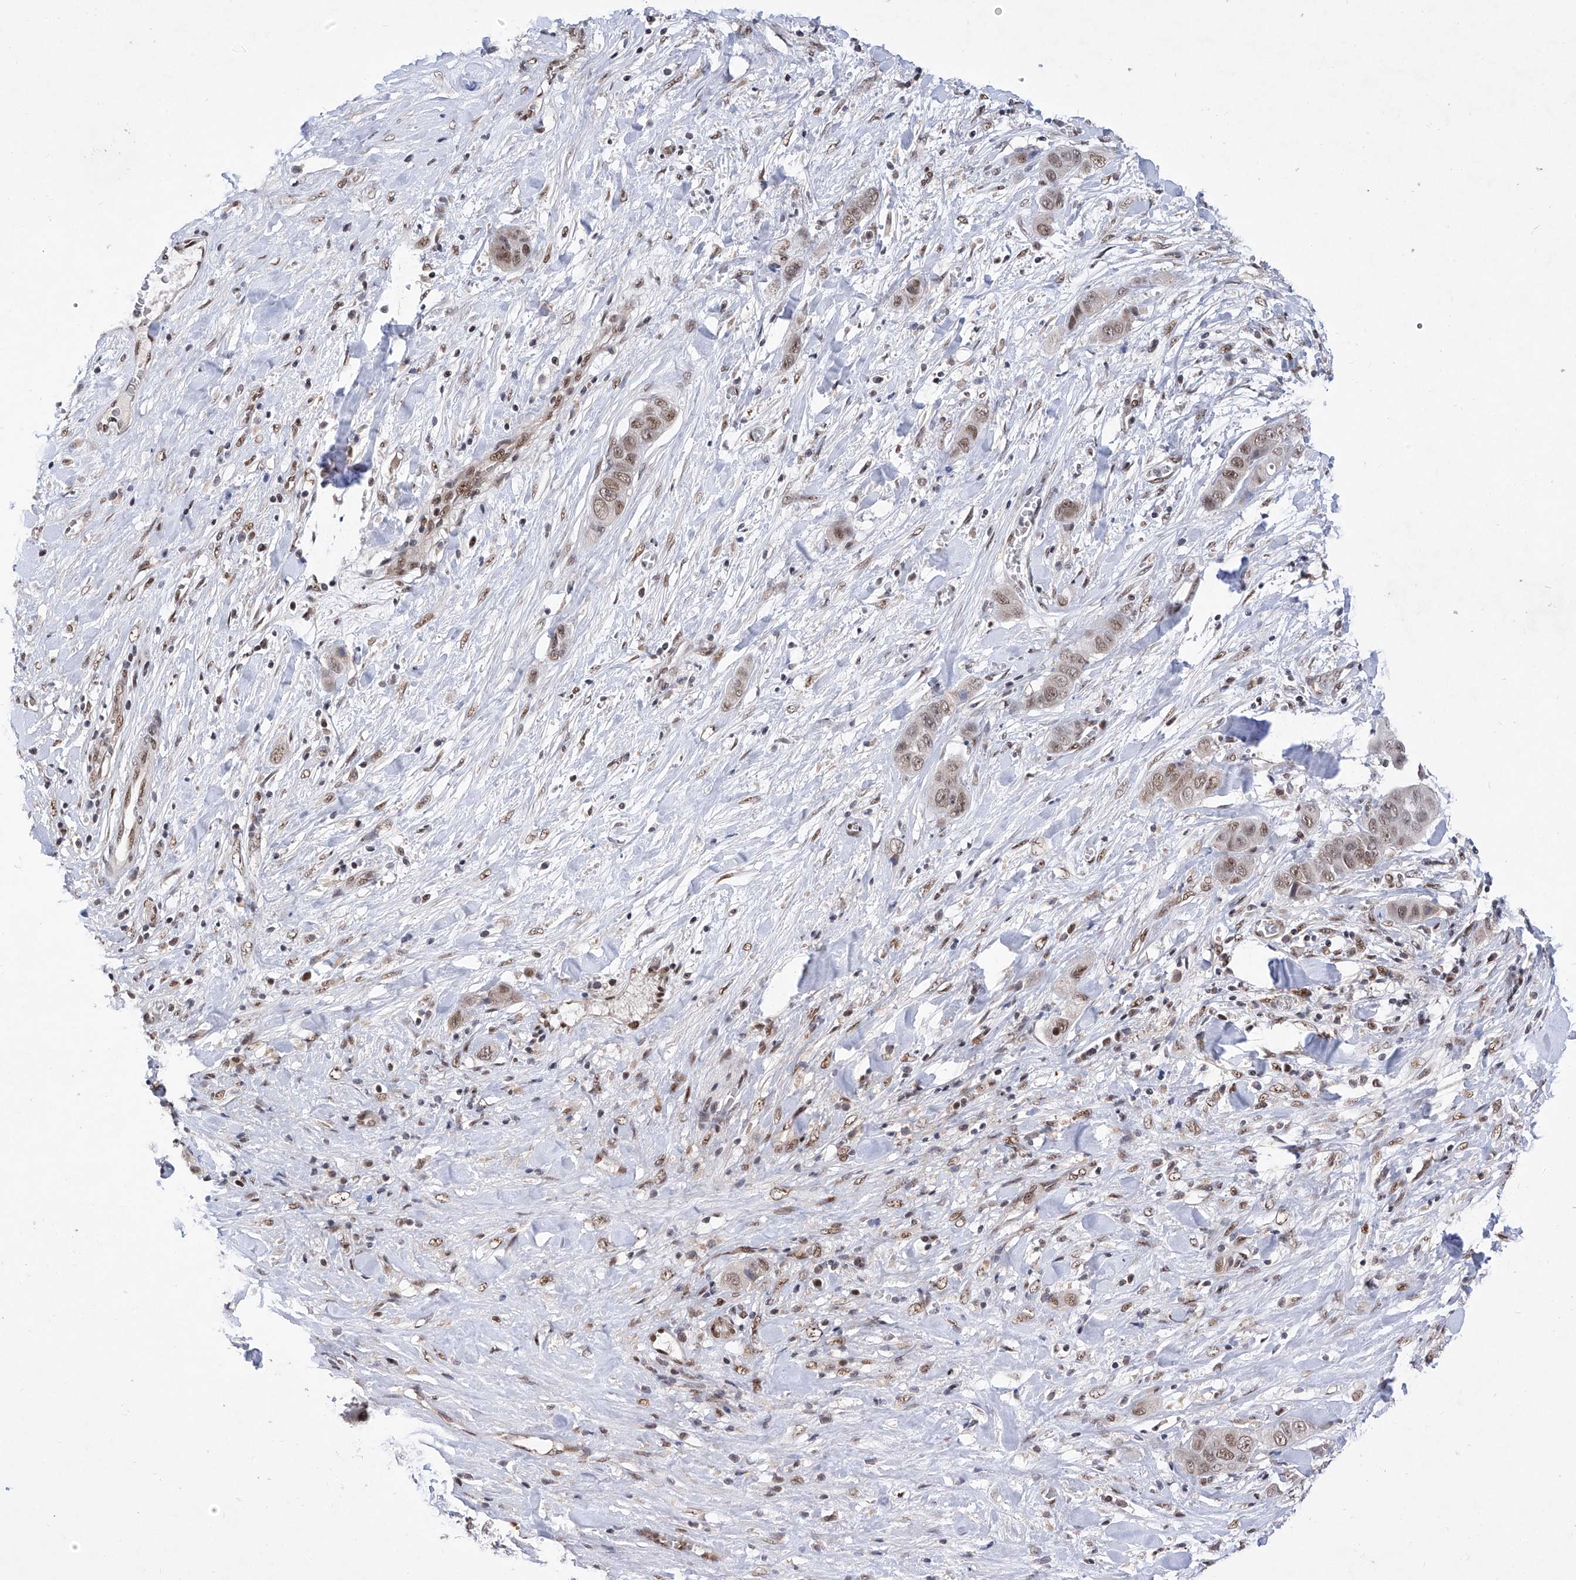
{"staining": {"intensity": "moderate", "quantity": ">75%", "location": "nuclear"}, "tissue": "liver cancer", "cell_type": "Tumor cells", "image_type": "cancer", "snomed": [{"axis": "morphology", "description": "Cholangiocarcinoma"}, {"axis": "topography", "description": "Liver"}], "caption": "A brown stain highlights moderate nuclear positivity of a protein in cholangiocarcinoma (liver) tumor cells. Nuclei are stained in blue.", "gene": "RAD54L", "patient": {"sex": "female", "age": 52}}